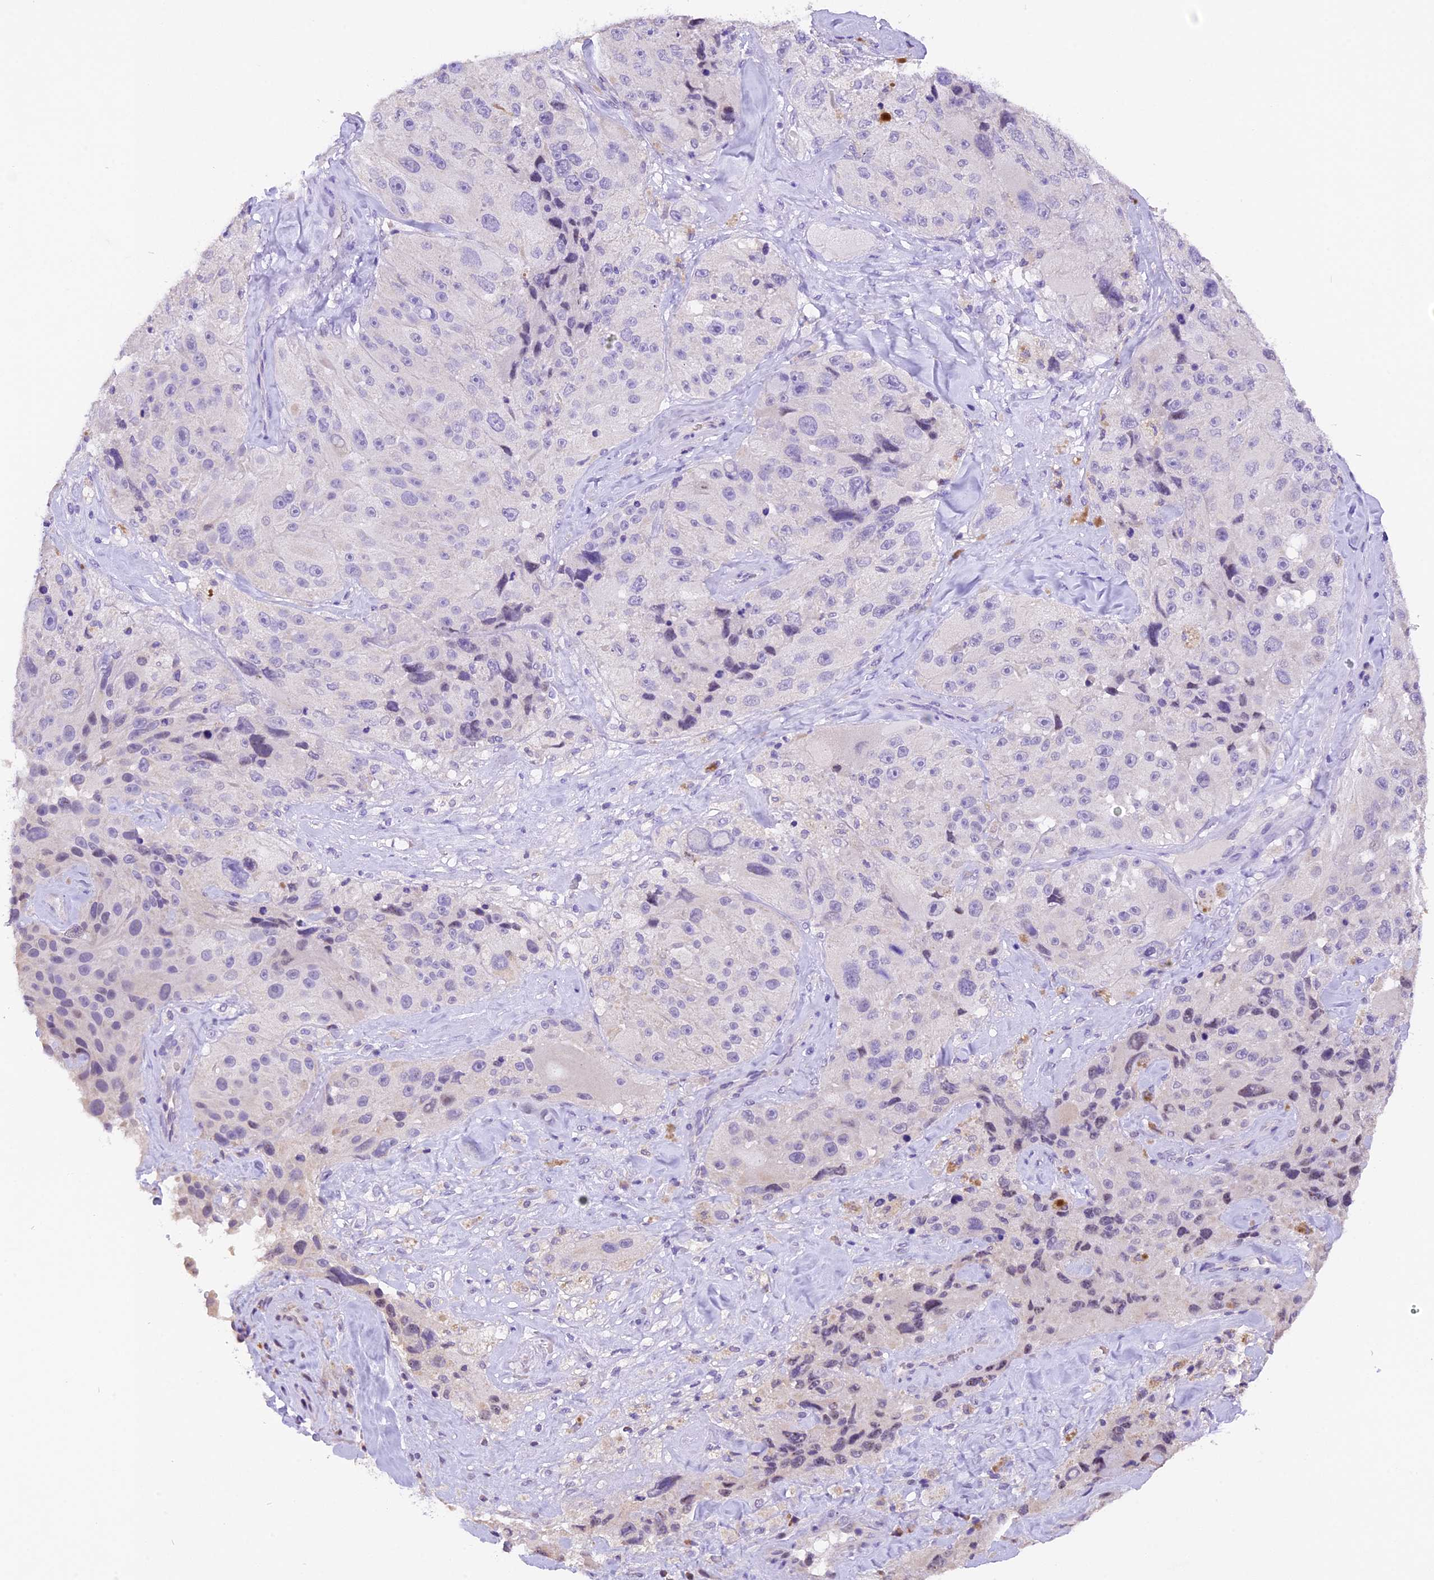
{"staining": {"intensity": "negative", "quantity": "none", "location": "none"}, "tissue": "melanoma", "cell_type": "Tumor cells", "image_type": "cancer", "snomed": [{"axis": "morphology", "description": "Malignant melanoma, Metastatic site"}, {"axis": "topography", "description": "Lymph node"}], "caption": "A histopathology image of human melanoma is negative for staining in tumor cells. (IHC, brightfield microscopy, high magnification).", "gene": "AHSP", "patient": {"sex": "male", "age": 62}}